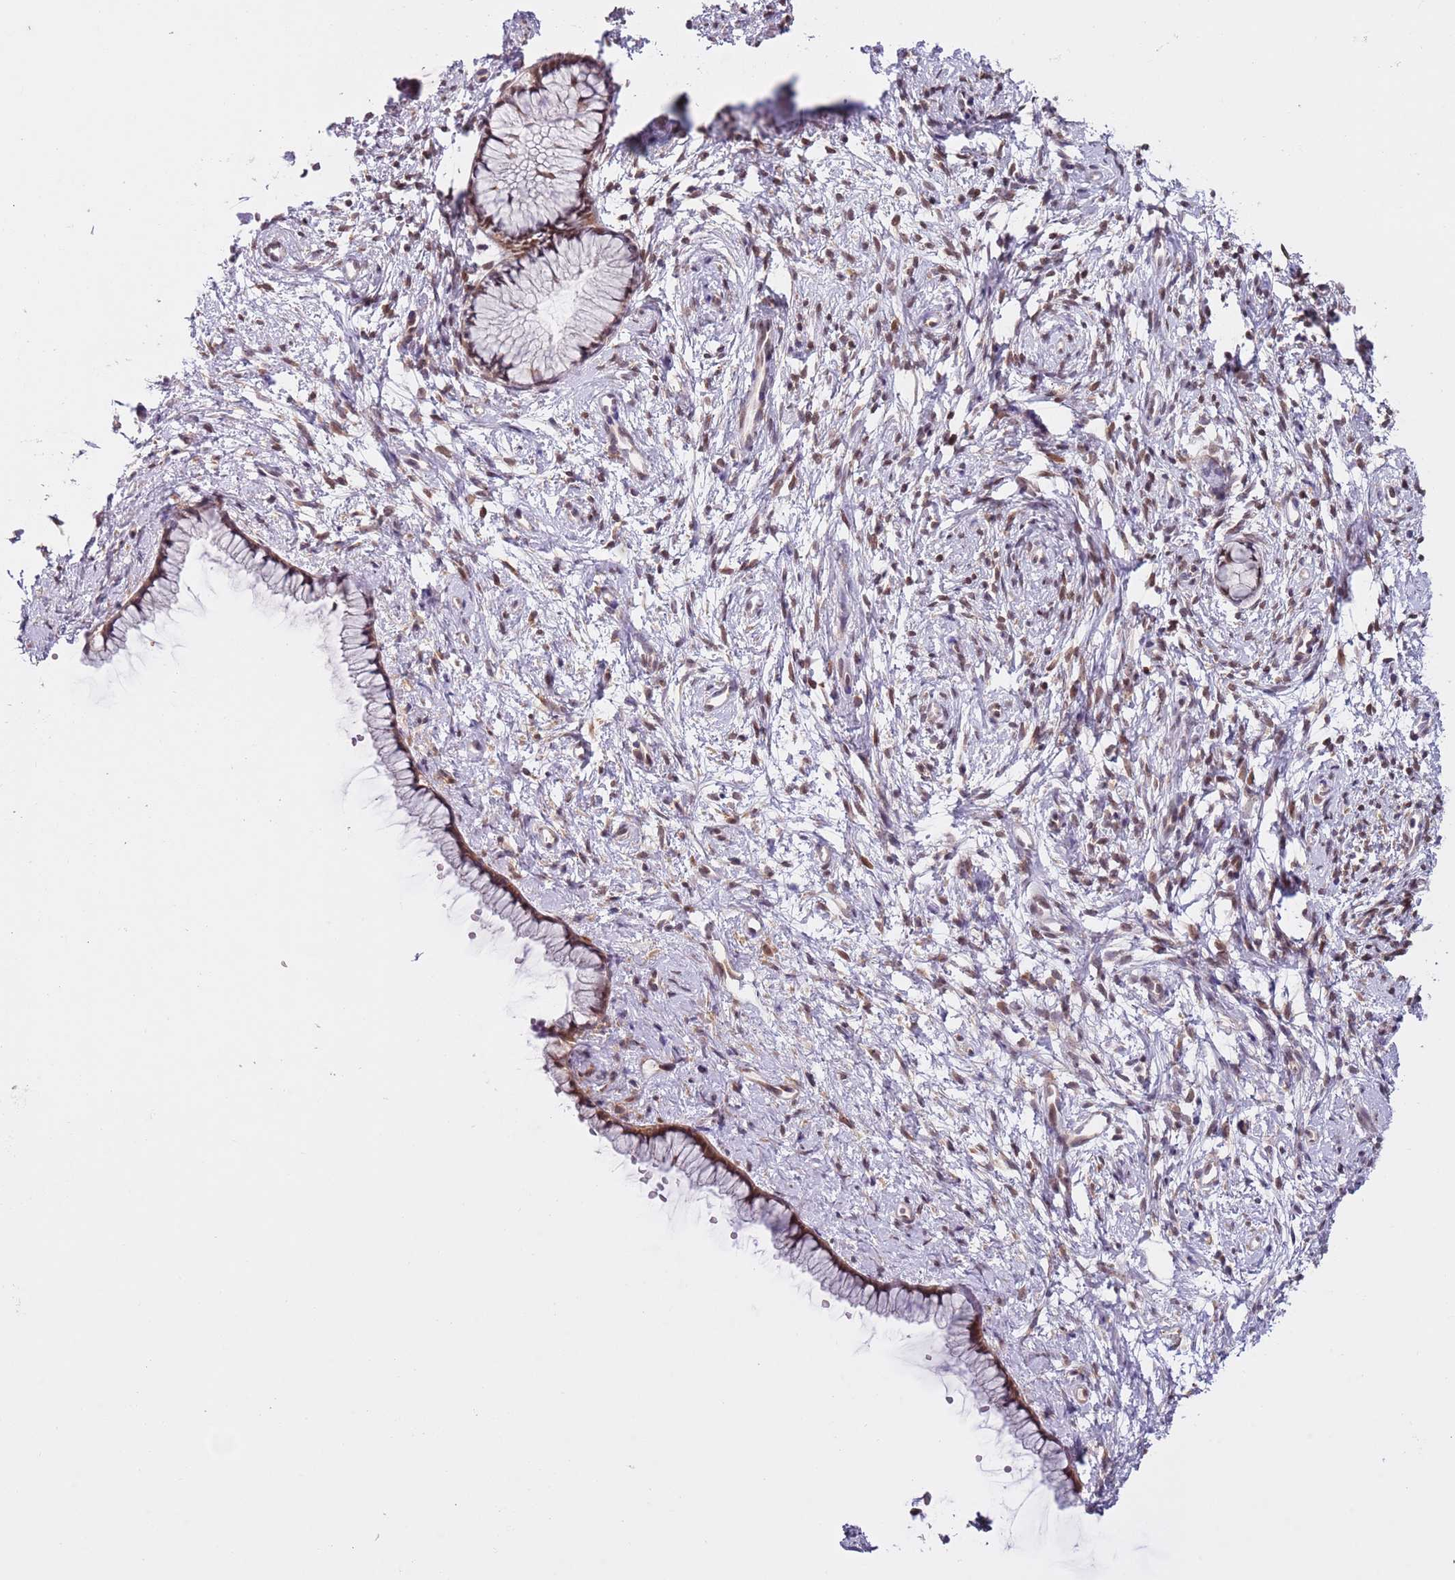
{"staining": {"intensity": "moderate", "quantity": ">75%", "location": "cytoplasmic/membranous,nuclear"}, "tissue": "cervix", "cell_type": "Glandular cells", "image_type": "normal", "snomed": [{"axis": "morphology", "description": "Normal tissue, NOS"}, {"axis": "topography", "description": "Cervix"}], "caption": "Immunohistochemistry (IHC) photomicrograph of benign cervix stained for a protein (brown), which demonstrates medium levels of moderate cytoplasmic/membranous,nuclear expression in about >75% of glandular cells.", "gene": "SLC25A32", "patient": {"sex": "female", "age": 57}}